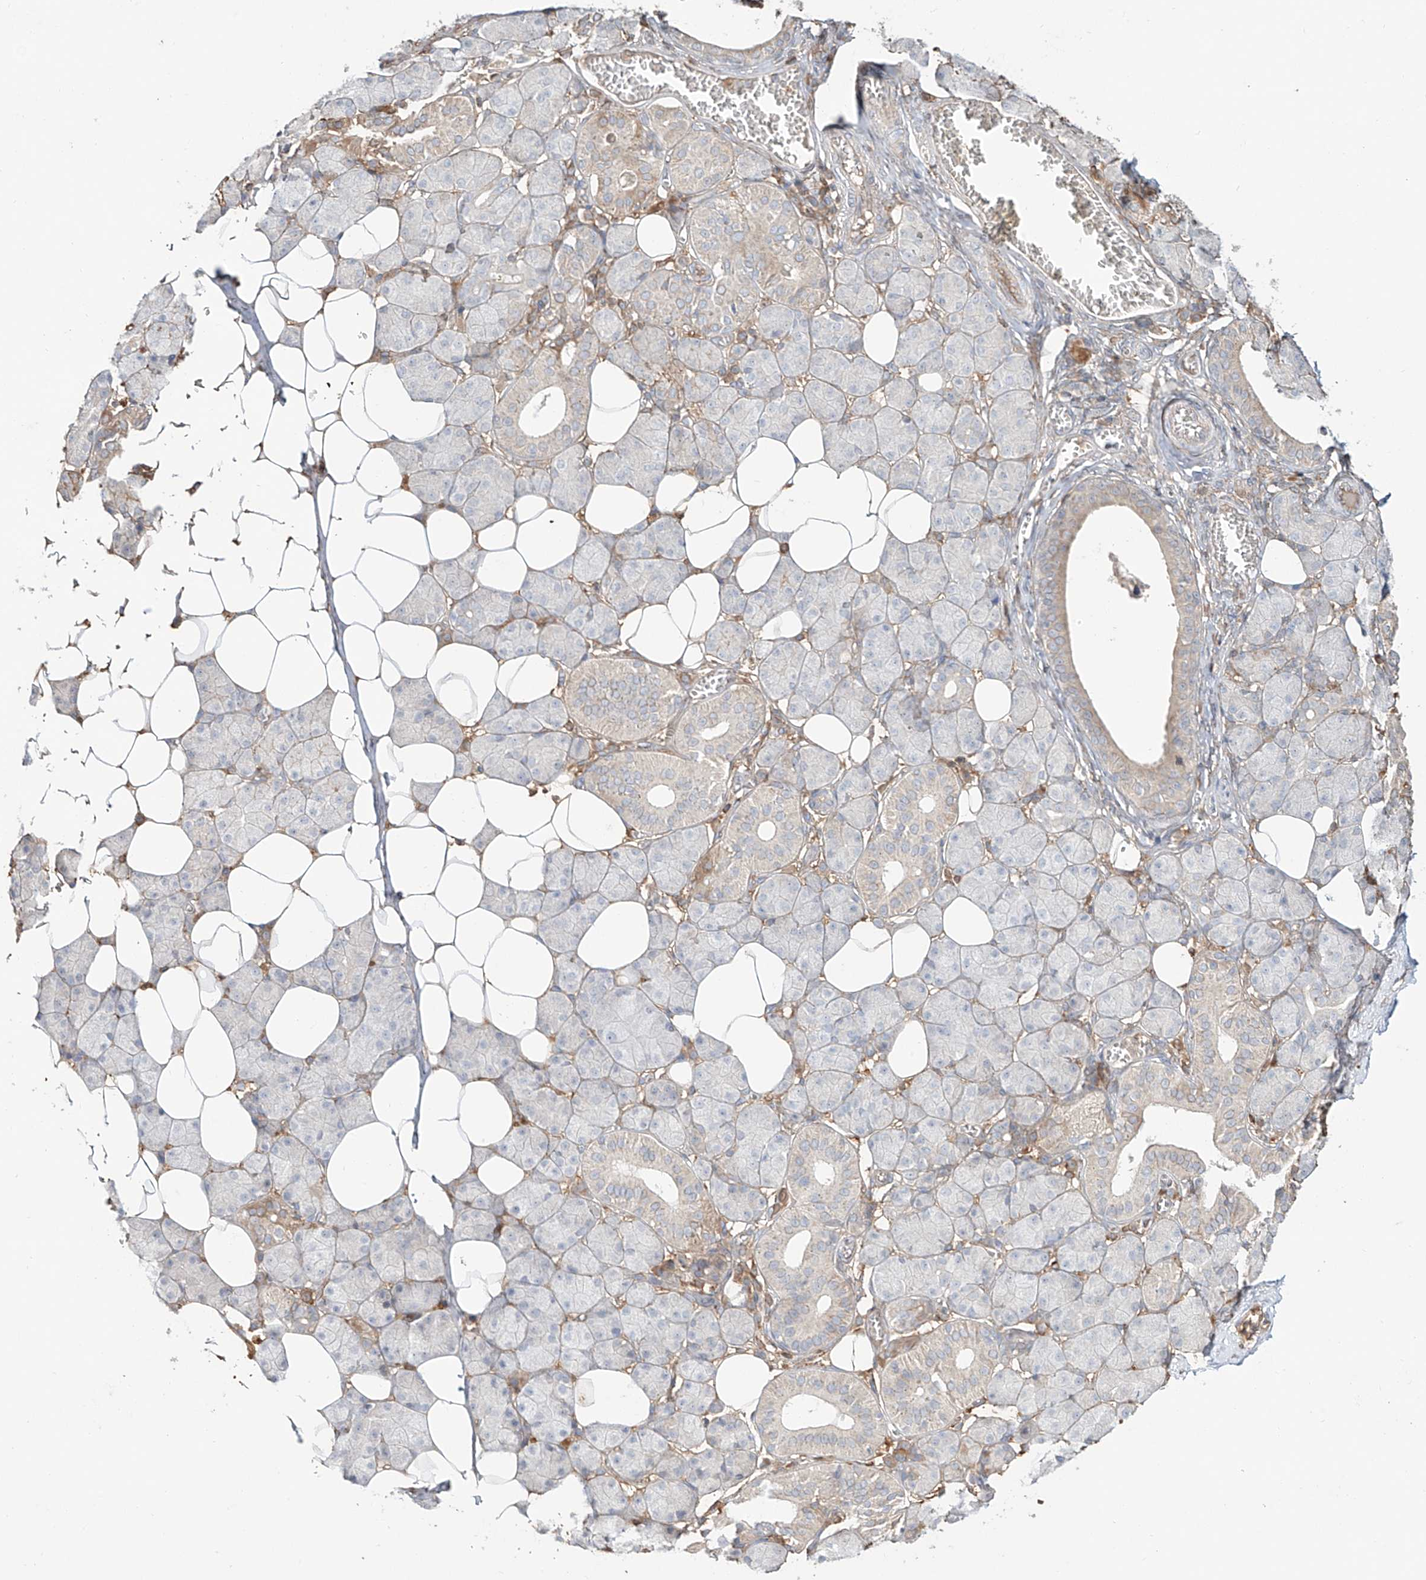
{"staining": {"intensity": "moderate", "quantity": "<25%", "location": "cytoplasmic/membranous"}, "tissue": "salivary gland", "cell_type": "Glandular cells", "image_type": "normal", "snomed": [{"axis": "morphology", "description": "Normal tissue, NOS"}, {"axis": "topography", "description": "Salivary gland"}], "caption": "Unremarkable salivary gland demonstrates moderate cytoplasmic/membranous expression in approximately <25% of glandular cells.", "gene": "ERO1A", "patient": {"sex": "female", "age": 33}}